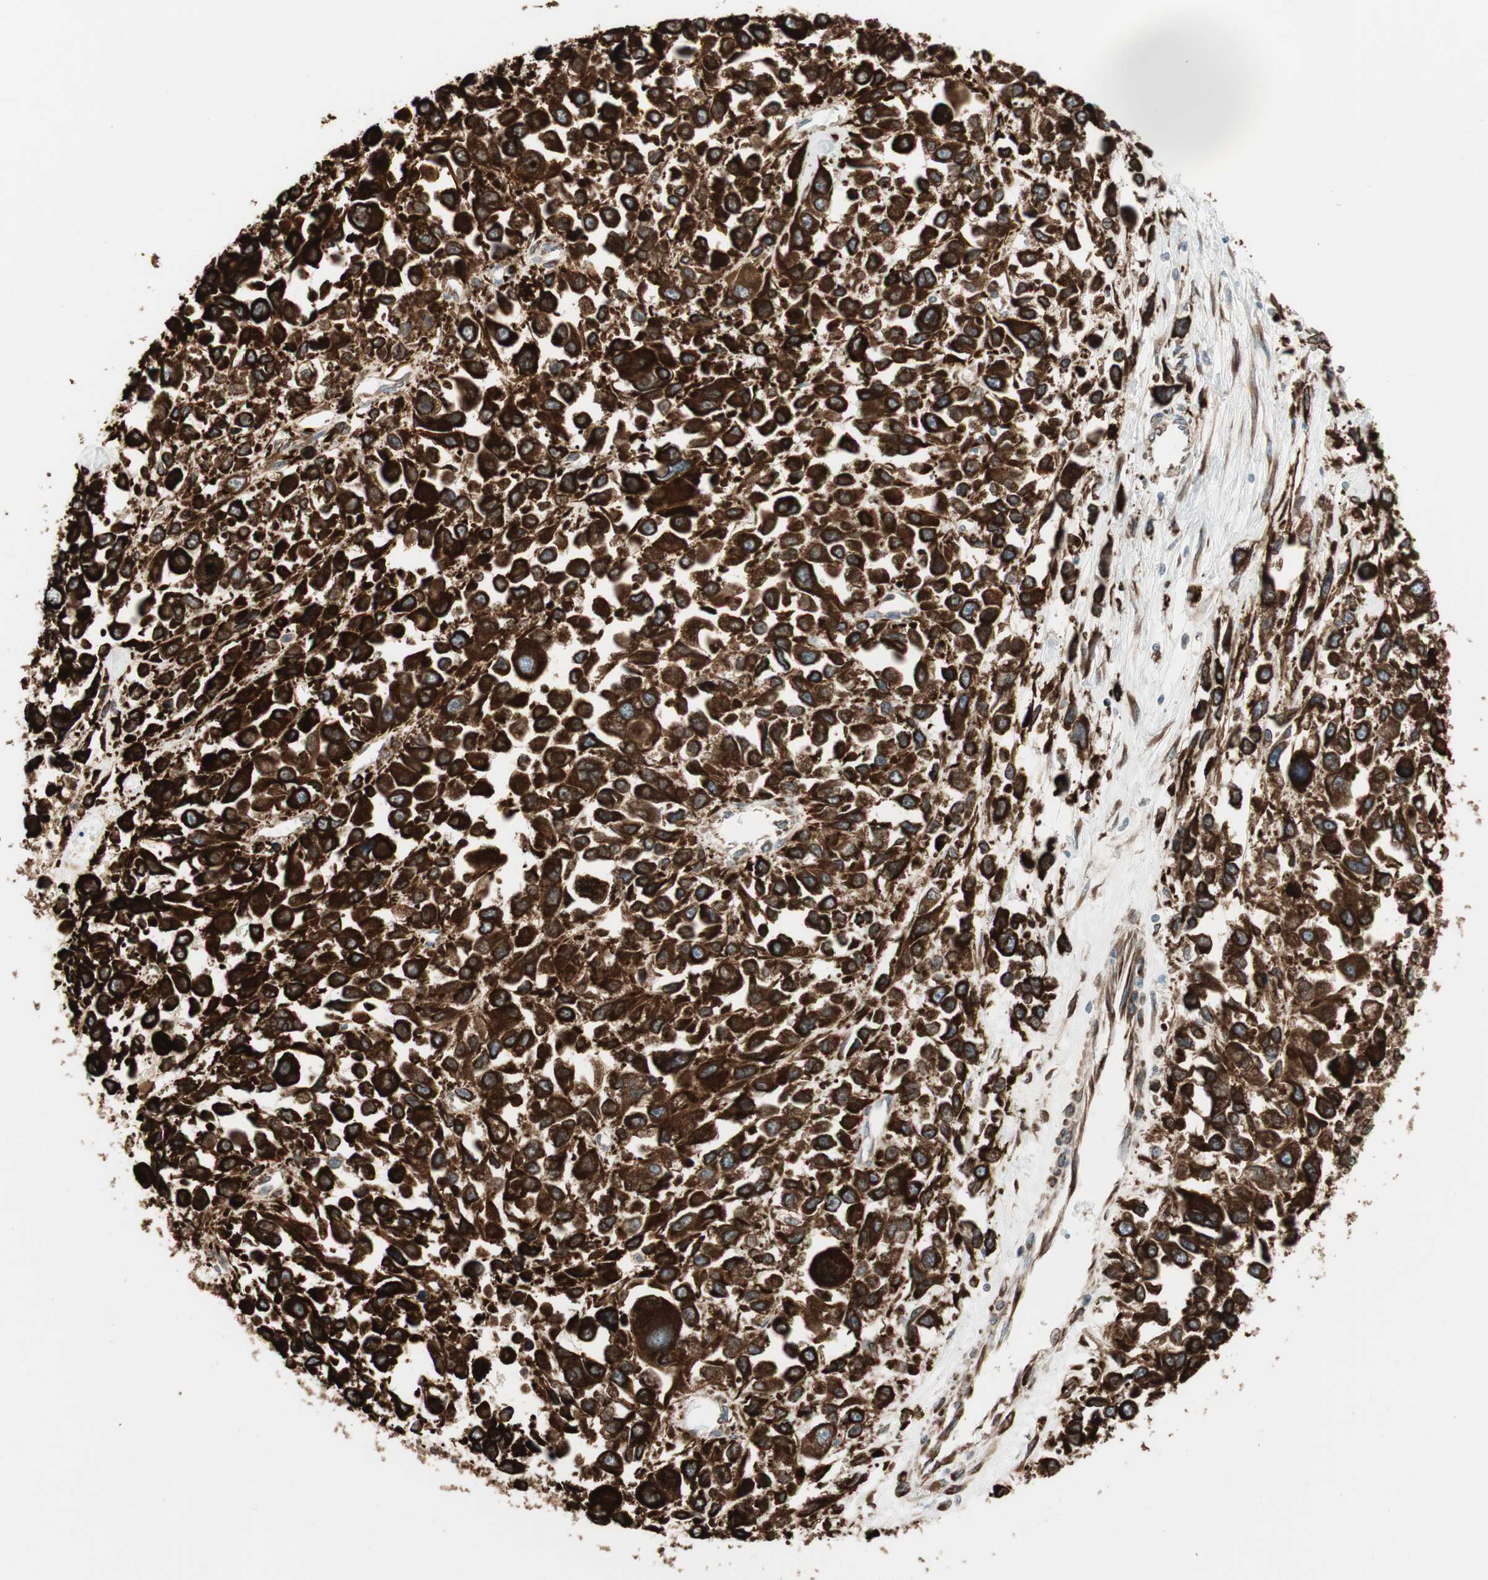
{"staining": {"intensity": "strong", "quantity": ">75%", "location": "cytoplasmic/membranous"}, "tissue": "melanoma", "cell_type": "Tumor cells", "image_type": "cancer", "snomed": [{"axis": "morphology", "description": "Malignant melanoma, Metastatic site"}, {"axis": "topography", "description": "Lymph node"}], "caption": "Immunohistochemical staining of human melanoma shows strong cytoplasmic/membranous protein staining in about >75% of tumor cells.", "gene": "PRKG1", "patient": {"sex": "male", "age": 59}}